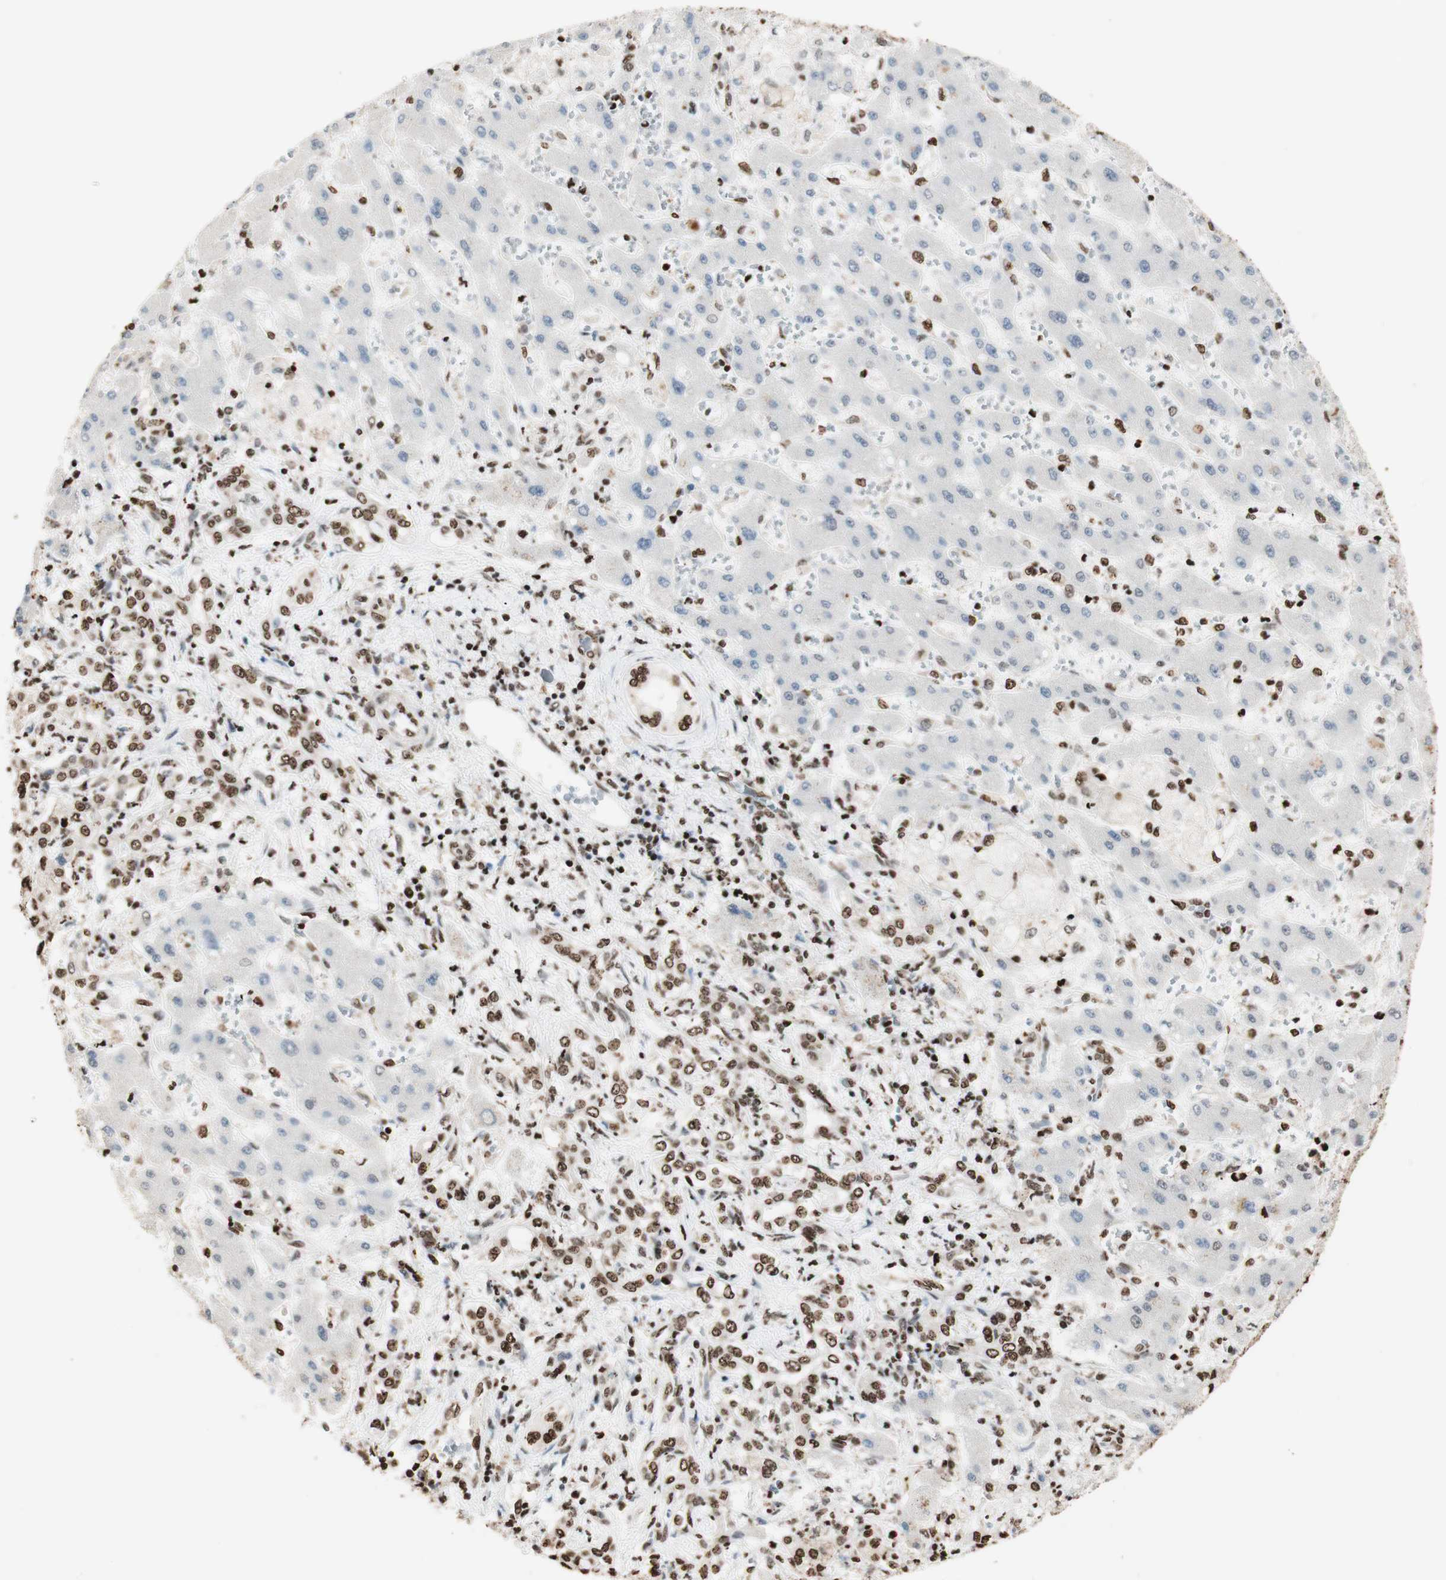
{"staining": {"intensity": "strong", "quantity": ">75%", "location": "cytoplasmic/membranous,nuclear"}, "tissue": "liver cancer", "cell_type": "Tumor cells", "image_type": "cancer", "snomed": [{"axis": "morphology", "description": "Cholangiocarcinoma"}, {"axis": "topography", "description": "Liver"}], "caption": "Cholangiocarcinoma (liver) stained for a protein (brown) demonstrates strong cytoplasmic/membranous and nuclear positive staining in about >75% of tumor cells.", "gene": "HNRNPA2B1", "patient": {"sex": "male", "age": 50}}